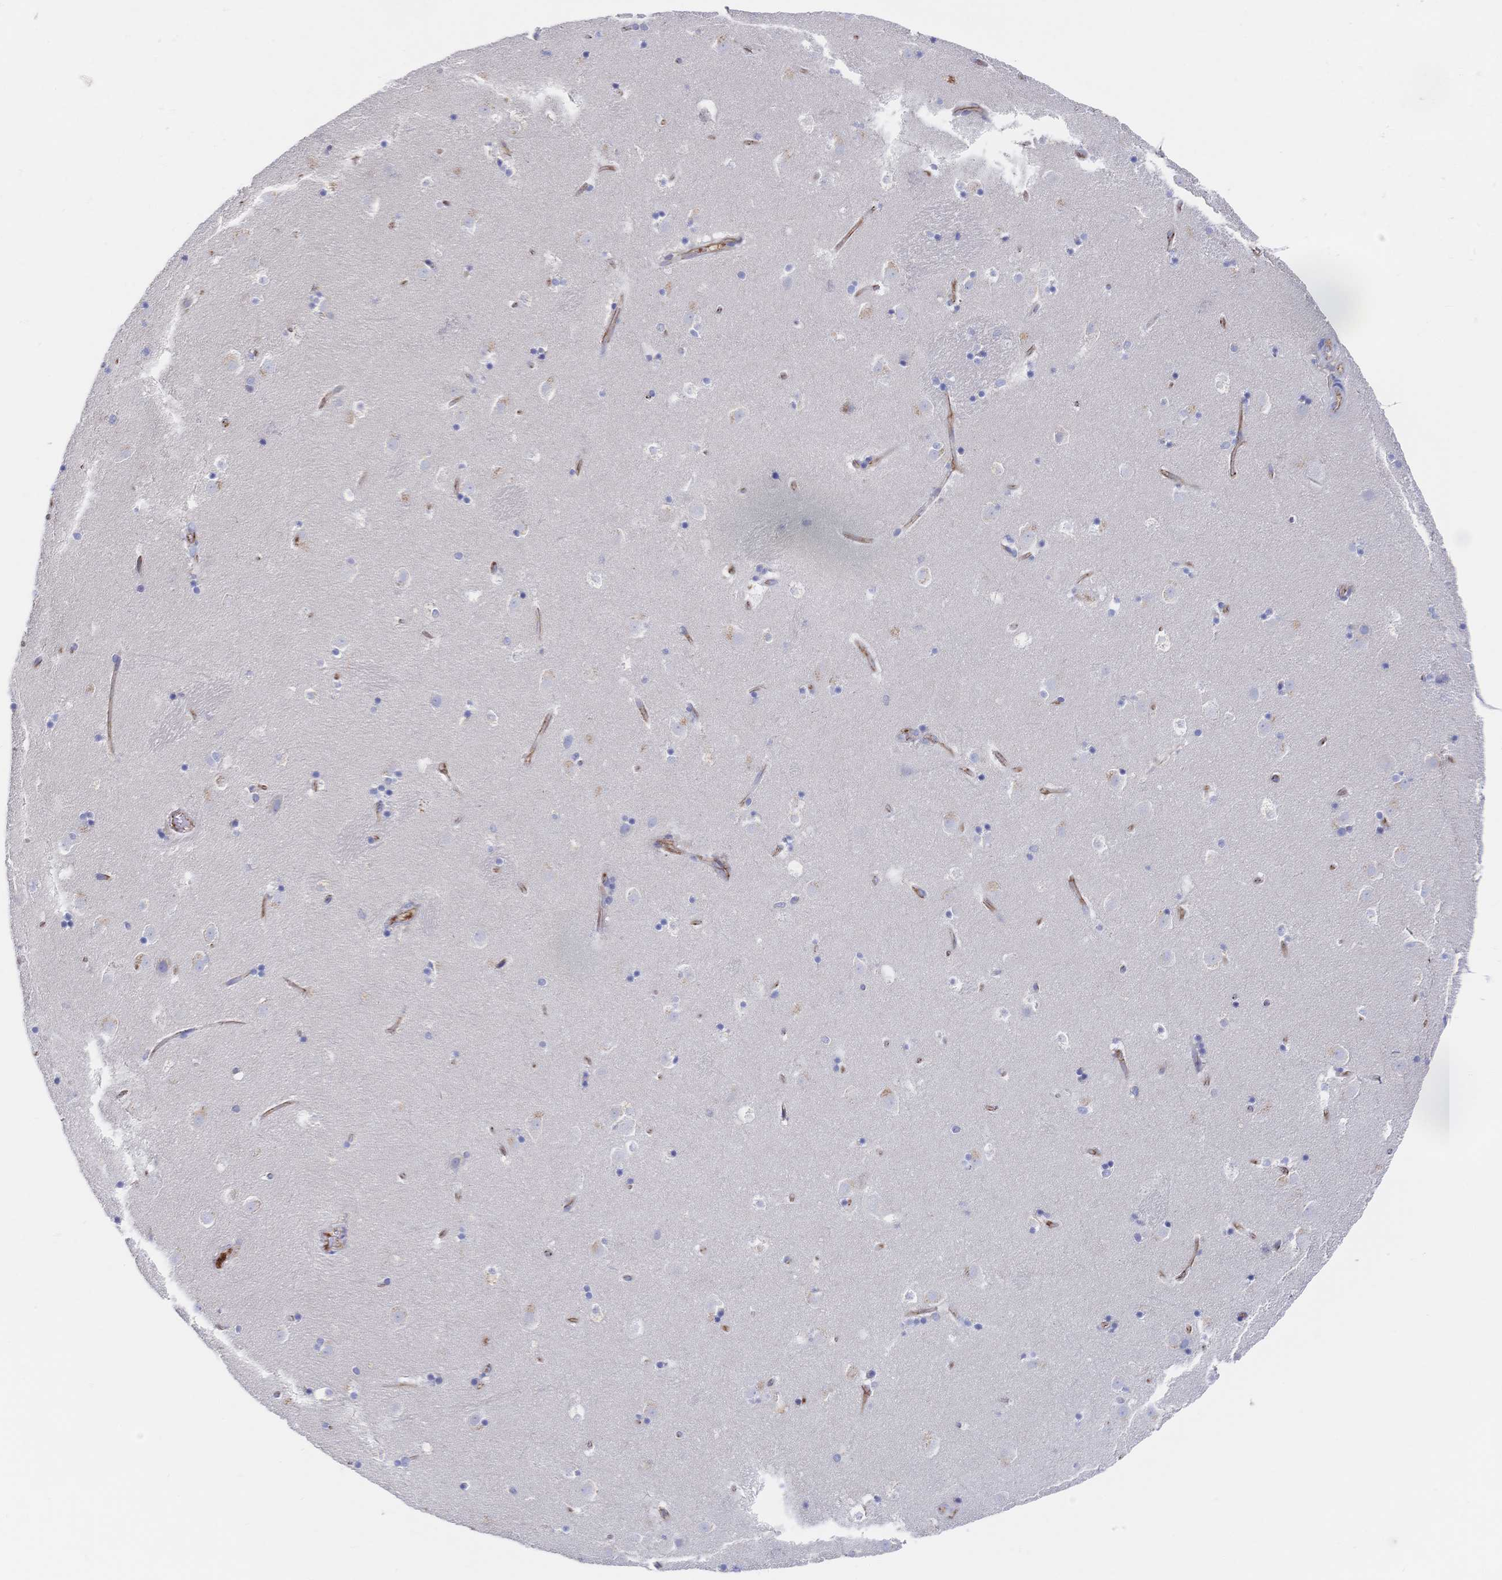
{"staining": {"intensity": "negative", "quantity": "none", "location": "none"}, "tissue": "caudate", "cell_type": "Glial cells", "image_type": "normal", "snomed": [{"axis": "morphology", "description": "Normal tissue, NOS"}, {"axis": "topography", "description": "Lateral ventricle wall"}], "caption": "Immunohistochemistry of unremarkable caudate shows no staining in glial cells.", "gene": "F11R", "patient": {"sex": "male", "age": 37}}